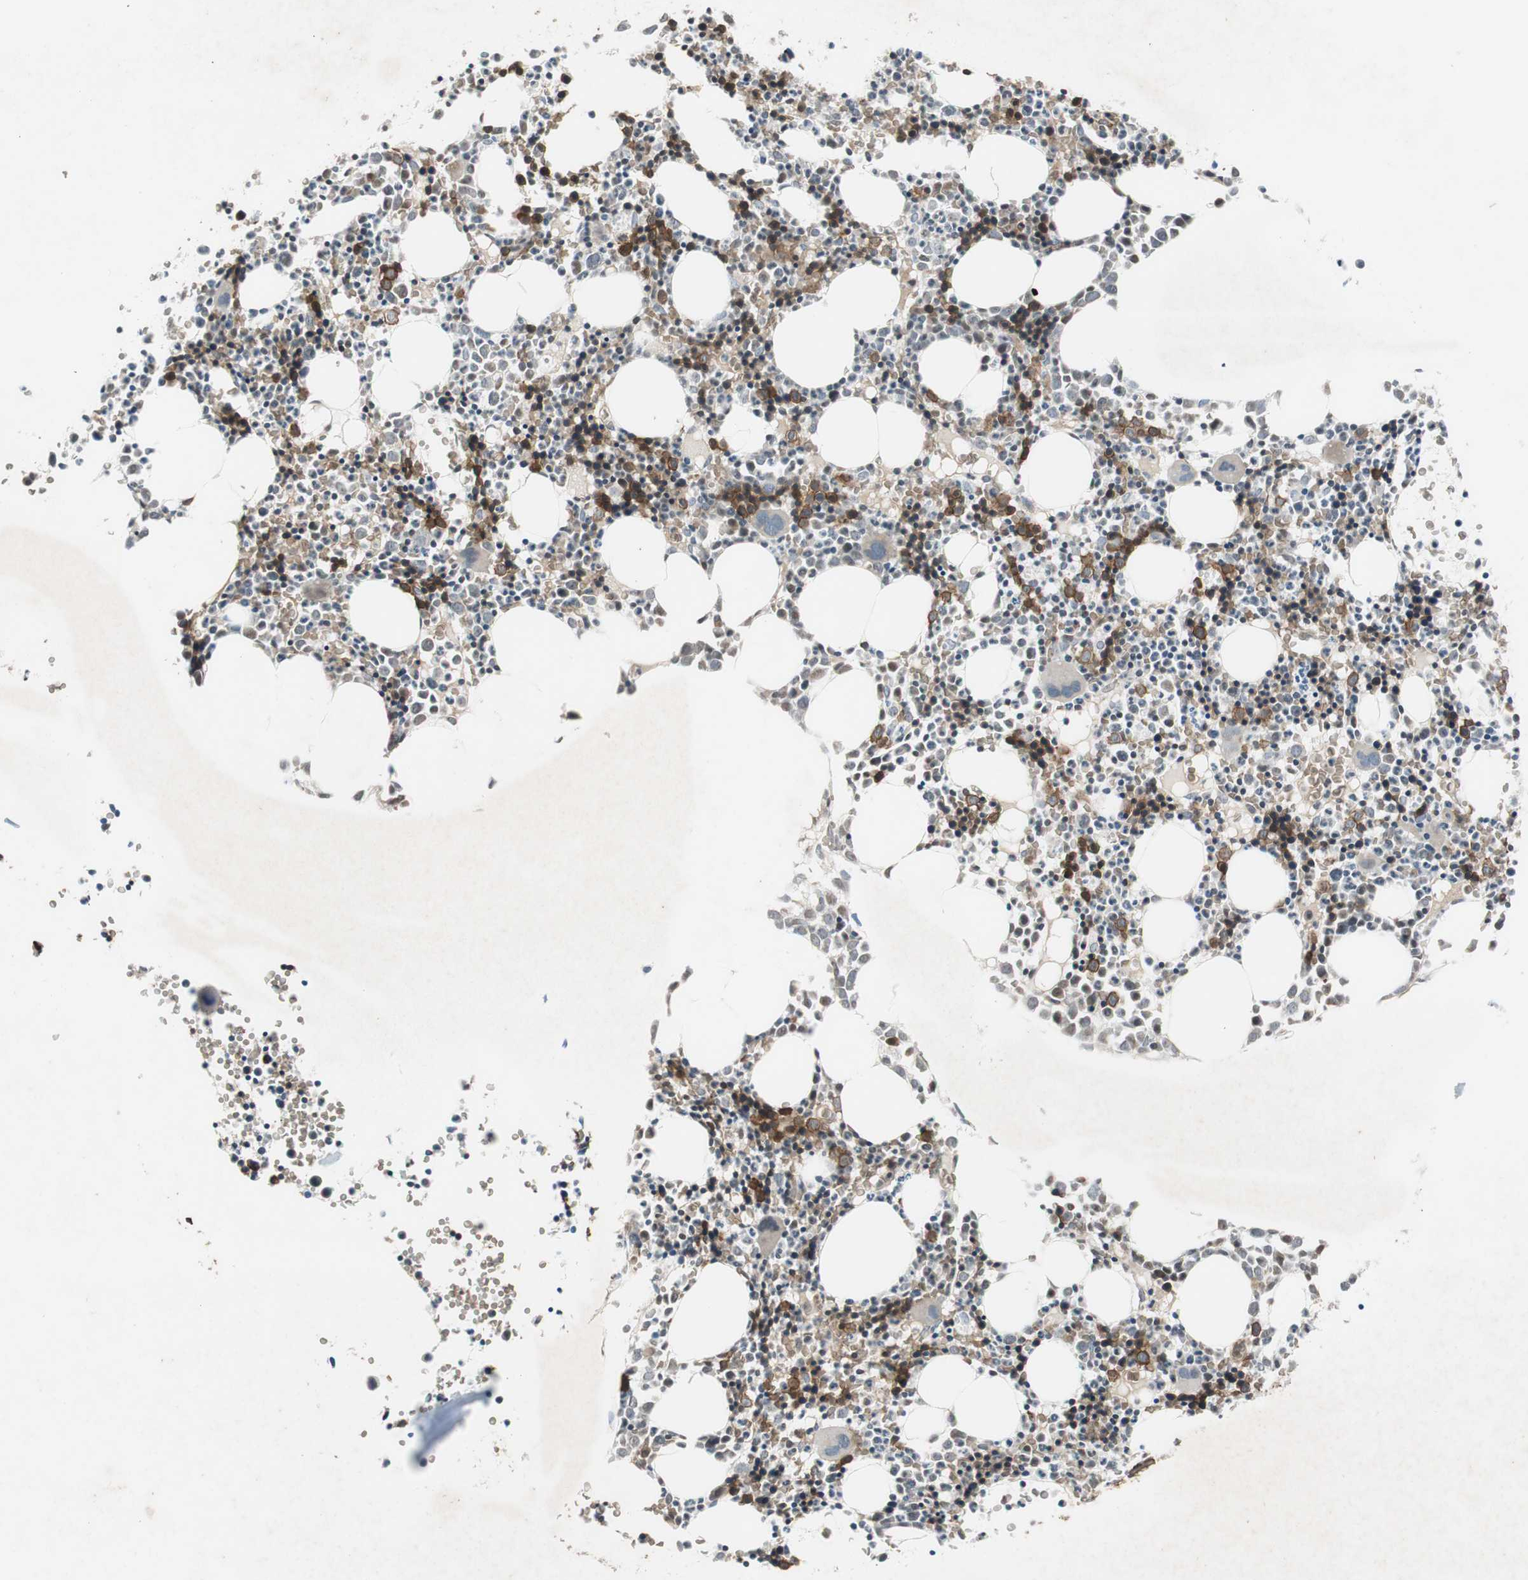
{"staining": {"intensity": "strong", "quantity": "25%-75%", "location": "cytoplasmic/membranous"}, "tissue": "bone marrow", "cell_type": "Hematopoietic cells", "image_type": "normal", "snomed": [{"axis": "morphology", "description": "Normal tissue, NOS"}, {"axis": "morphology", "description": "Inflammation, NOS"}, {"axis": "topography", "description": "Bone marrow"}], "caption": "About 25%-75% of hematopoietic cells in unremarkable human bone marrow reveal strong cytoplasmic/membranous protein positivity as visualized by brown immunohistochemical staining.", "gene": "ADD2", "patient": {"sex": "female", "age": 17}}